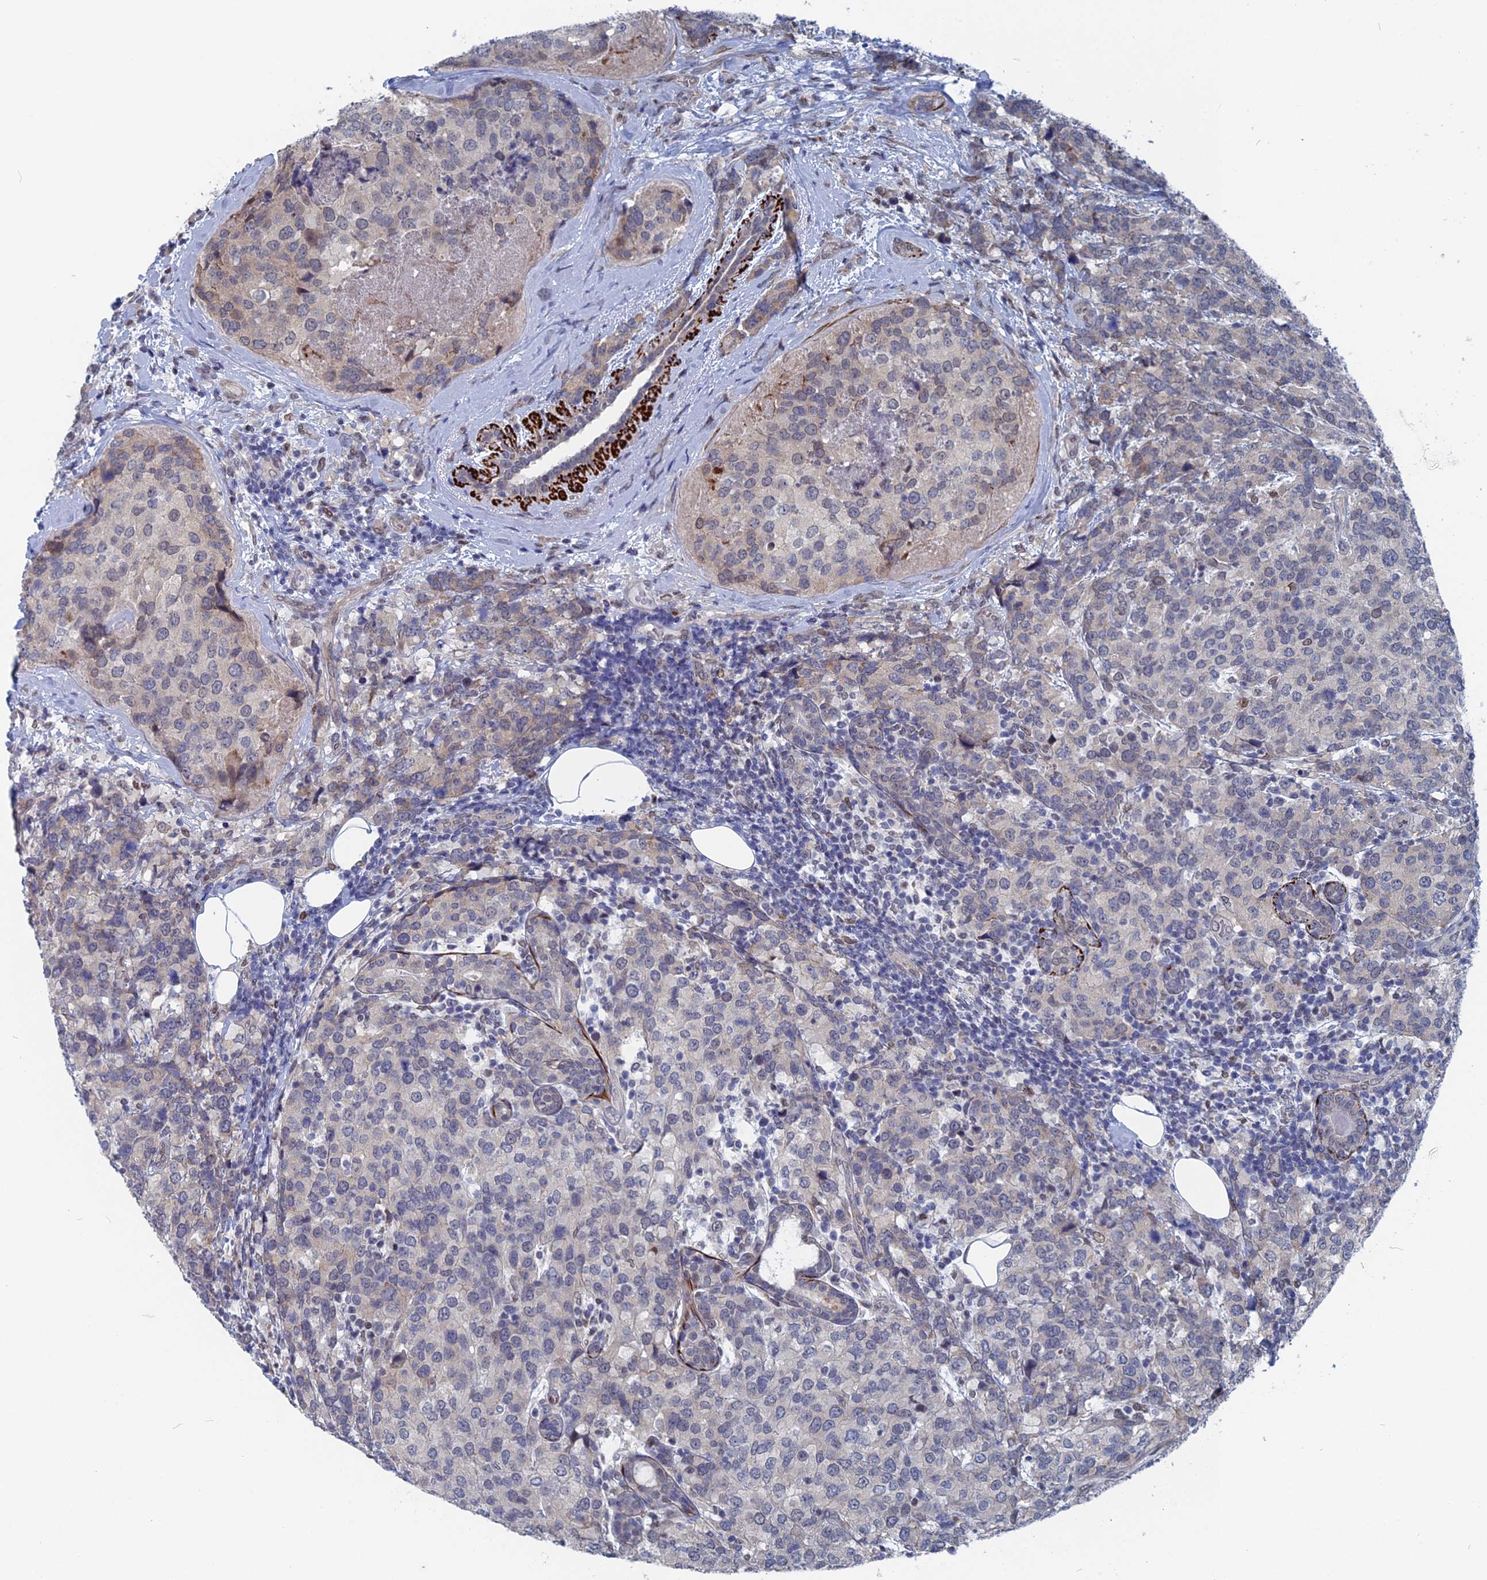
{"staining": {"intensity": "negative", "quantity": "none", "location": "none"}, "tissue": "breast cancer", "cell_type": "Tumor cells", "image_type": "cancer", "snomed": [{"axis": "morphology", "description": "Lobular carcinoma"}, {"axis": "topography", "description": "Breast"}], "caption": "The photomicrograph demonstrates no staining of tumor cells in breast lobular carcinoma.", "gene": "MTRF1", "patient": {"sex": "female", "age": 59}}